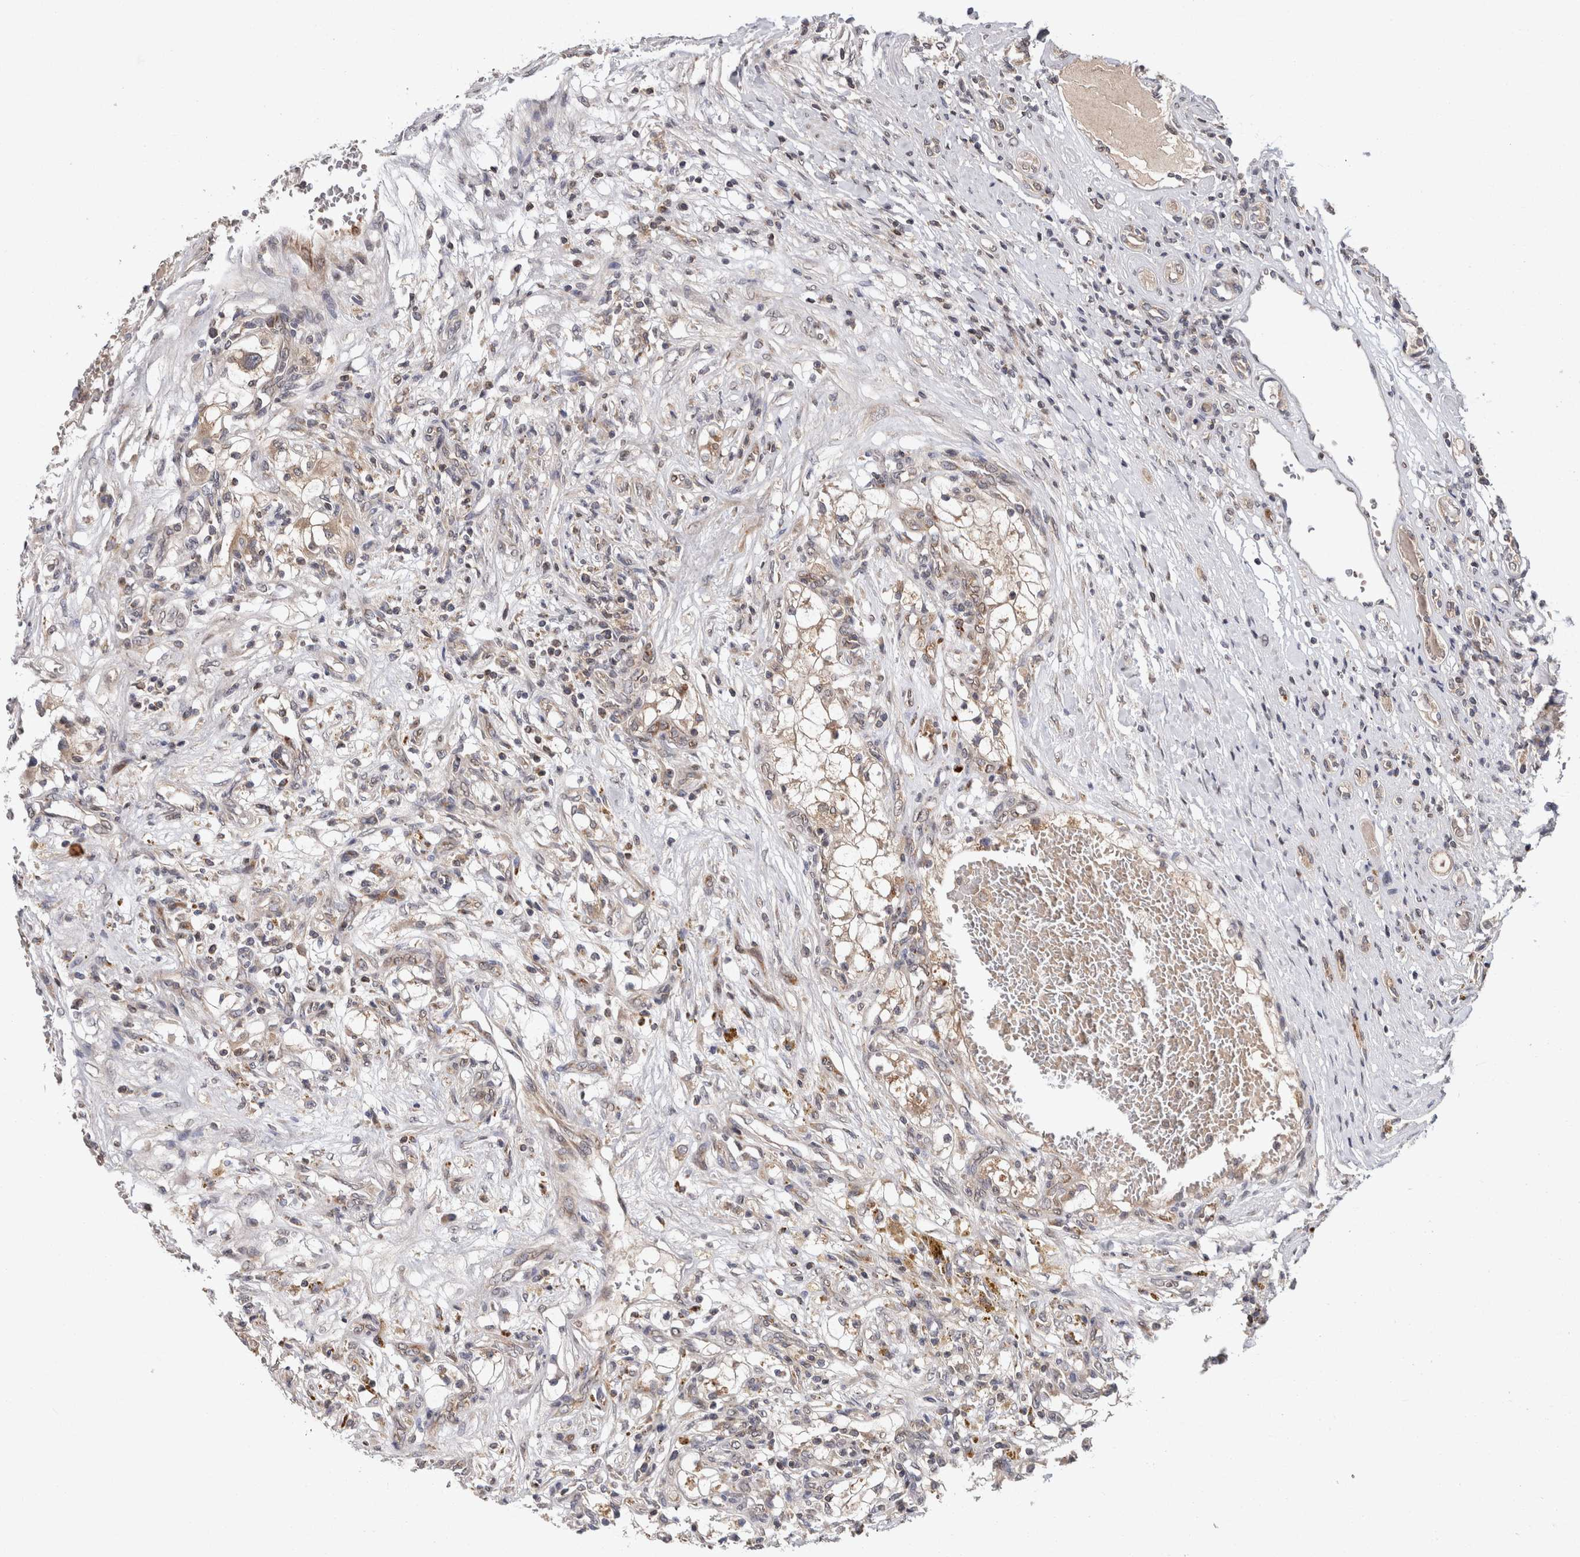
{"staining": {"intensity": "weak", "quantity": "<25%", "location": "cytoplasmic/membranous"}, "tissue": "renal cancer", "cell_type": "Tumor cells", "image_type": "cancer", "snomed": [{"axis": "morphology", "description": "Adenocarcinoma, NOS"}, {"axis": "topography", "description": "Kidney"}], "caption": "Tumor cells show no significant expression in renal cancer (adenocarcinoma).", "gene": "HMOX2", "patient": {"sex": "male", "age": 68}}